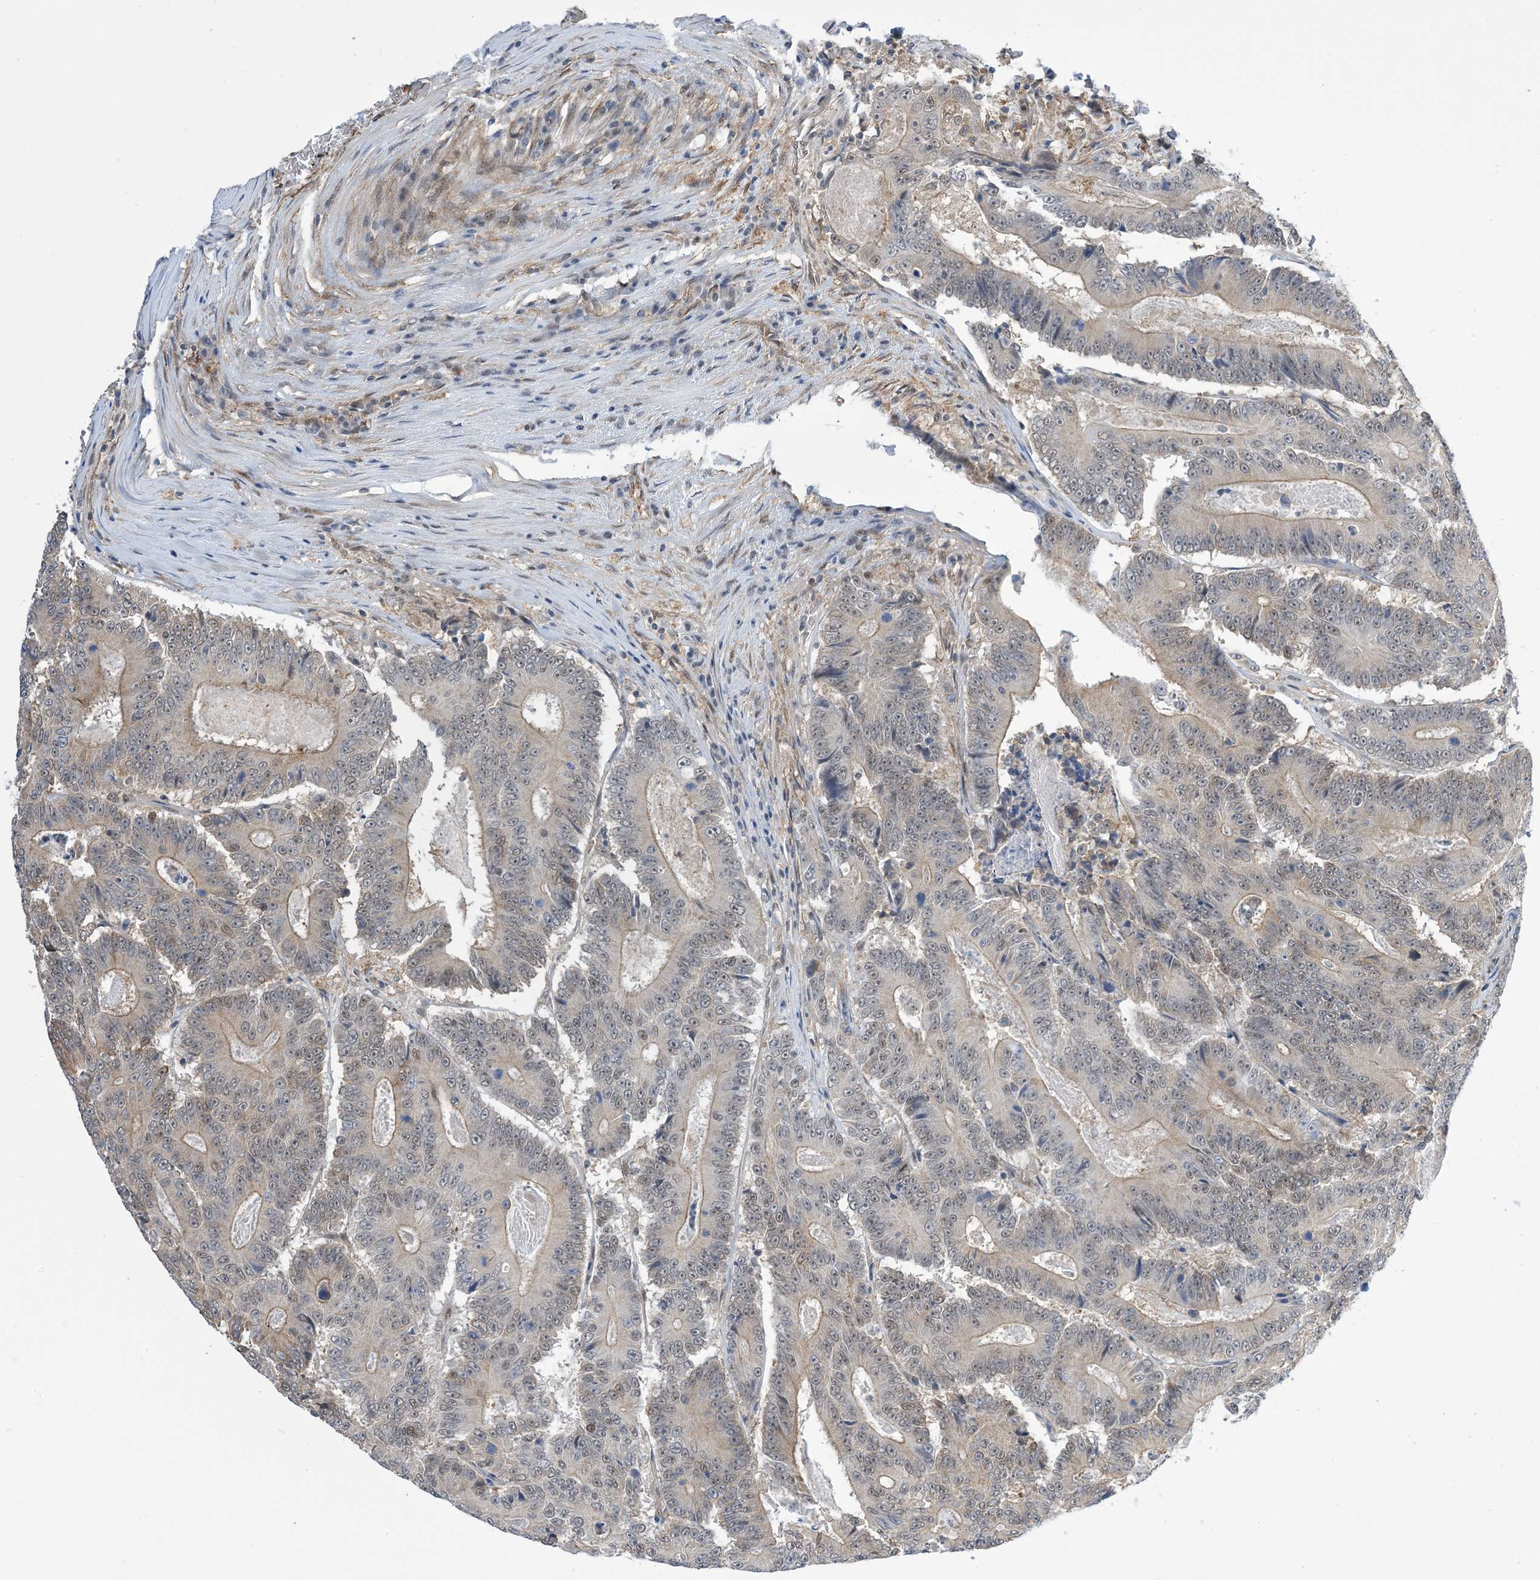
{"staining": {"intensity": "weak", "quantity": "<25%", "location": "cytoplasmic/membranous,nuclear"}, "tissue": "colorectal cancer", "cell_type": "Tumor cells", "image_type": "cancer", "snomed": [{"axis": "morphology", "description": "Adenocarcinoma, NOS"}, {"axis": "topography", "description": "Colon"}], "caption": "The histopathology image displays no staining of tumor cells in colorectal cancer (adenocarcinoma).", "gene": "ZNF8", "patient": {"sex": "male", "age": 83}}